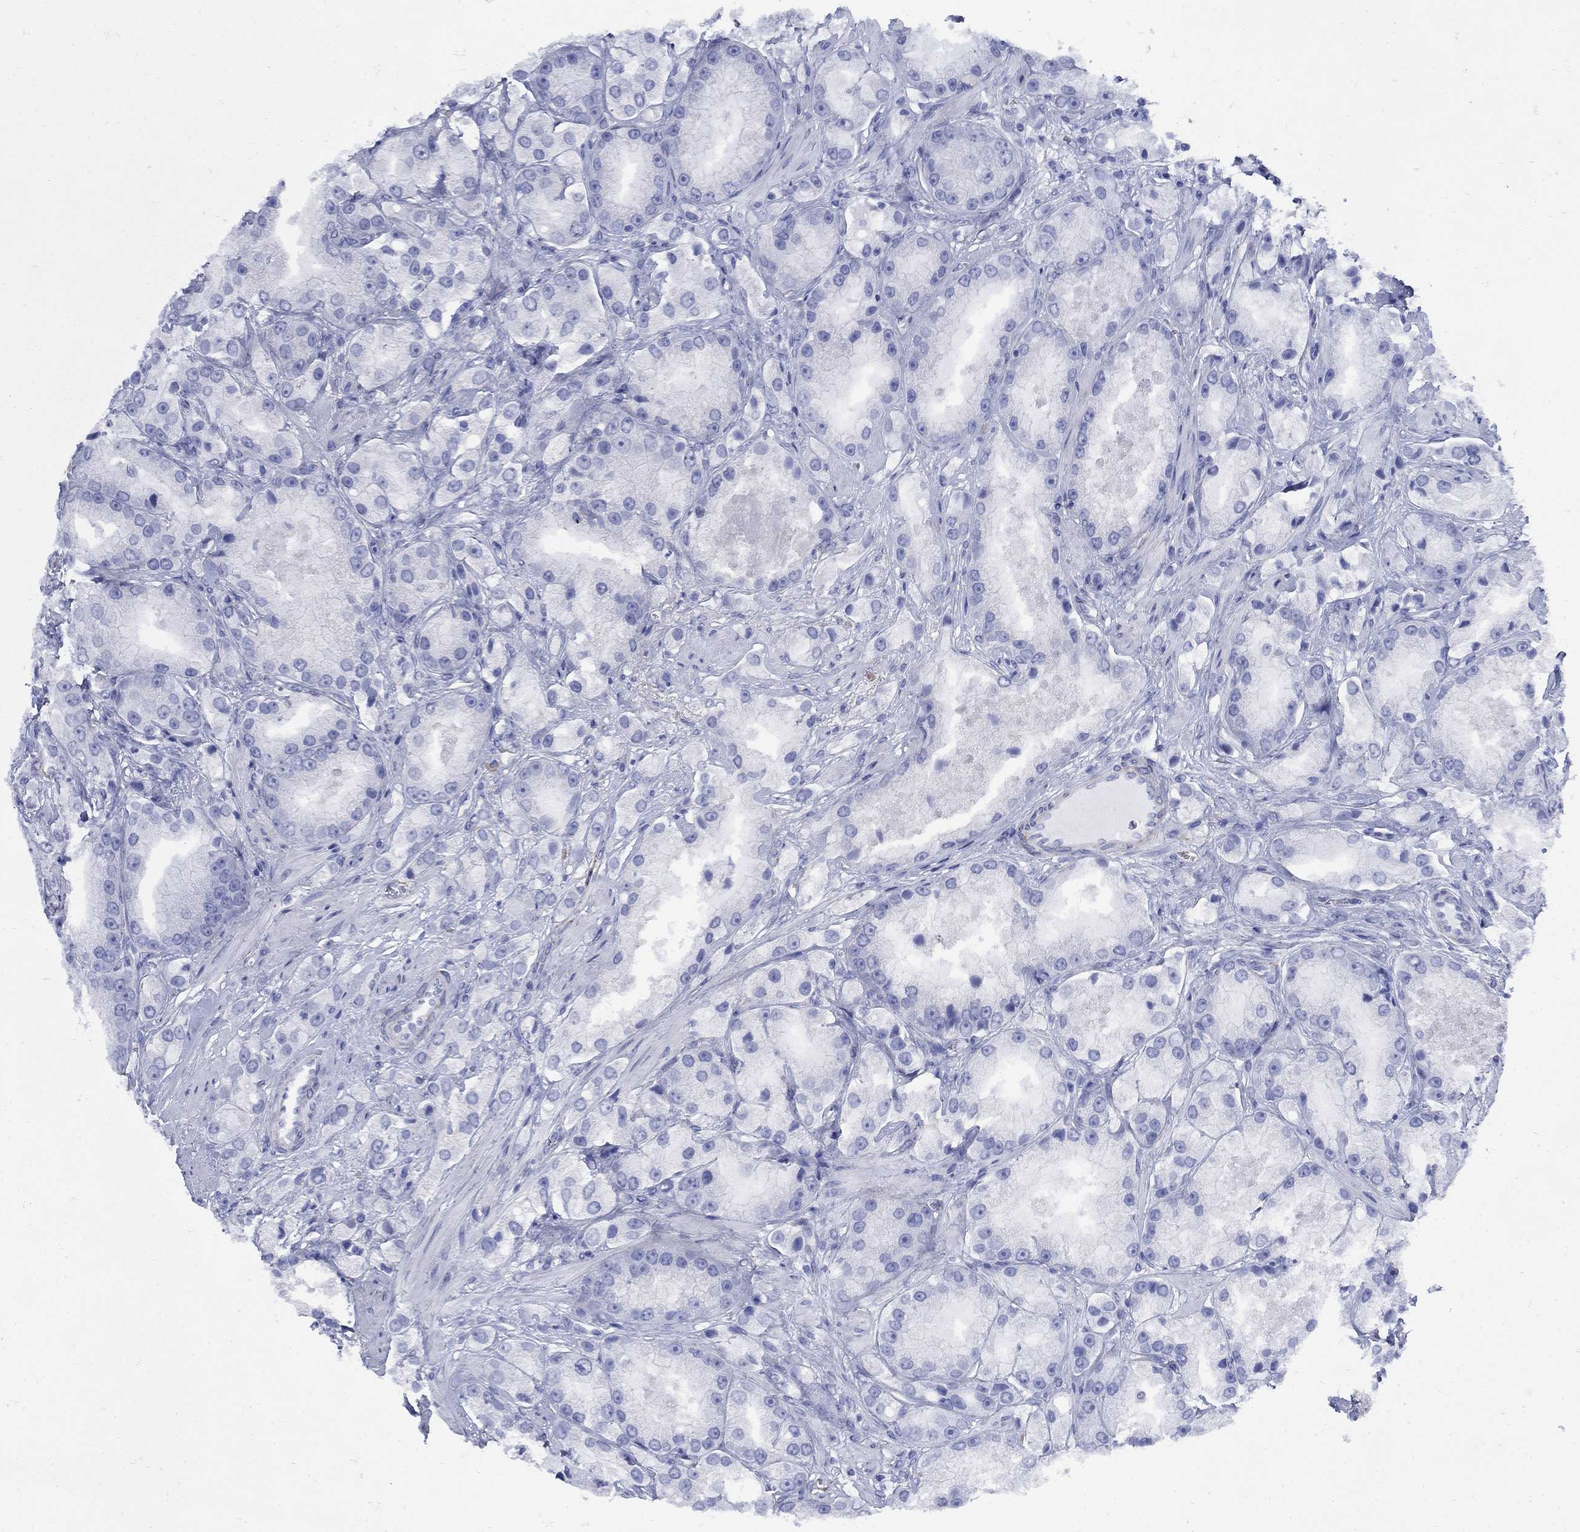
{"staining": {"intensity": "negative", "quantity": "none", "location": "none"}, "tissue": "prostate cancer", "cell_type": "Tumor cells", "image_type": "cancer", "snomed": [{"axis": "morphology", "description": "Adenocarcinoma, NOS"}, {"axis": "topography", "description": "Prostate and seminal vesicle, NOS"}, {"axis": "topography", "description": "Prostate"}], "caption": "This is a image of IHC staining of adenocarcinoma (prostate), which shows no expression in tumor cells. Nuclei are stained in blue.", "gene": "SEPTIN8", "patient": {"sex": "male", "age": 64}}